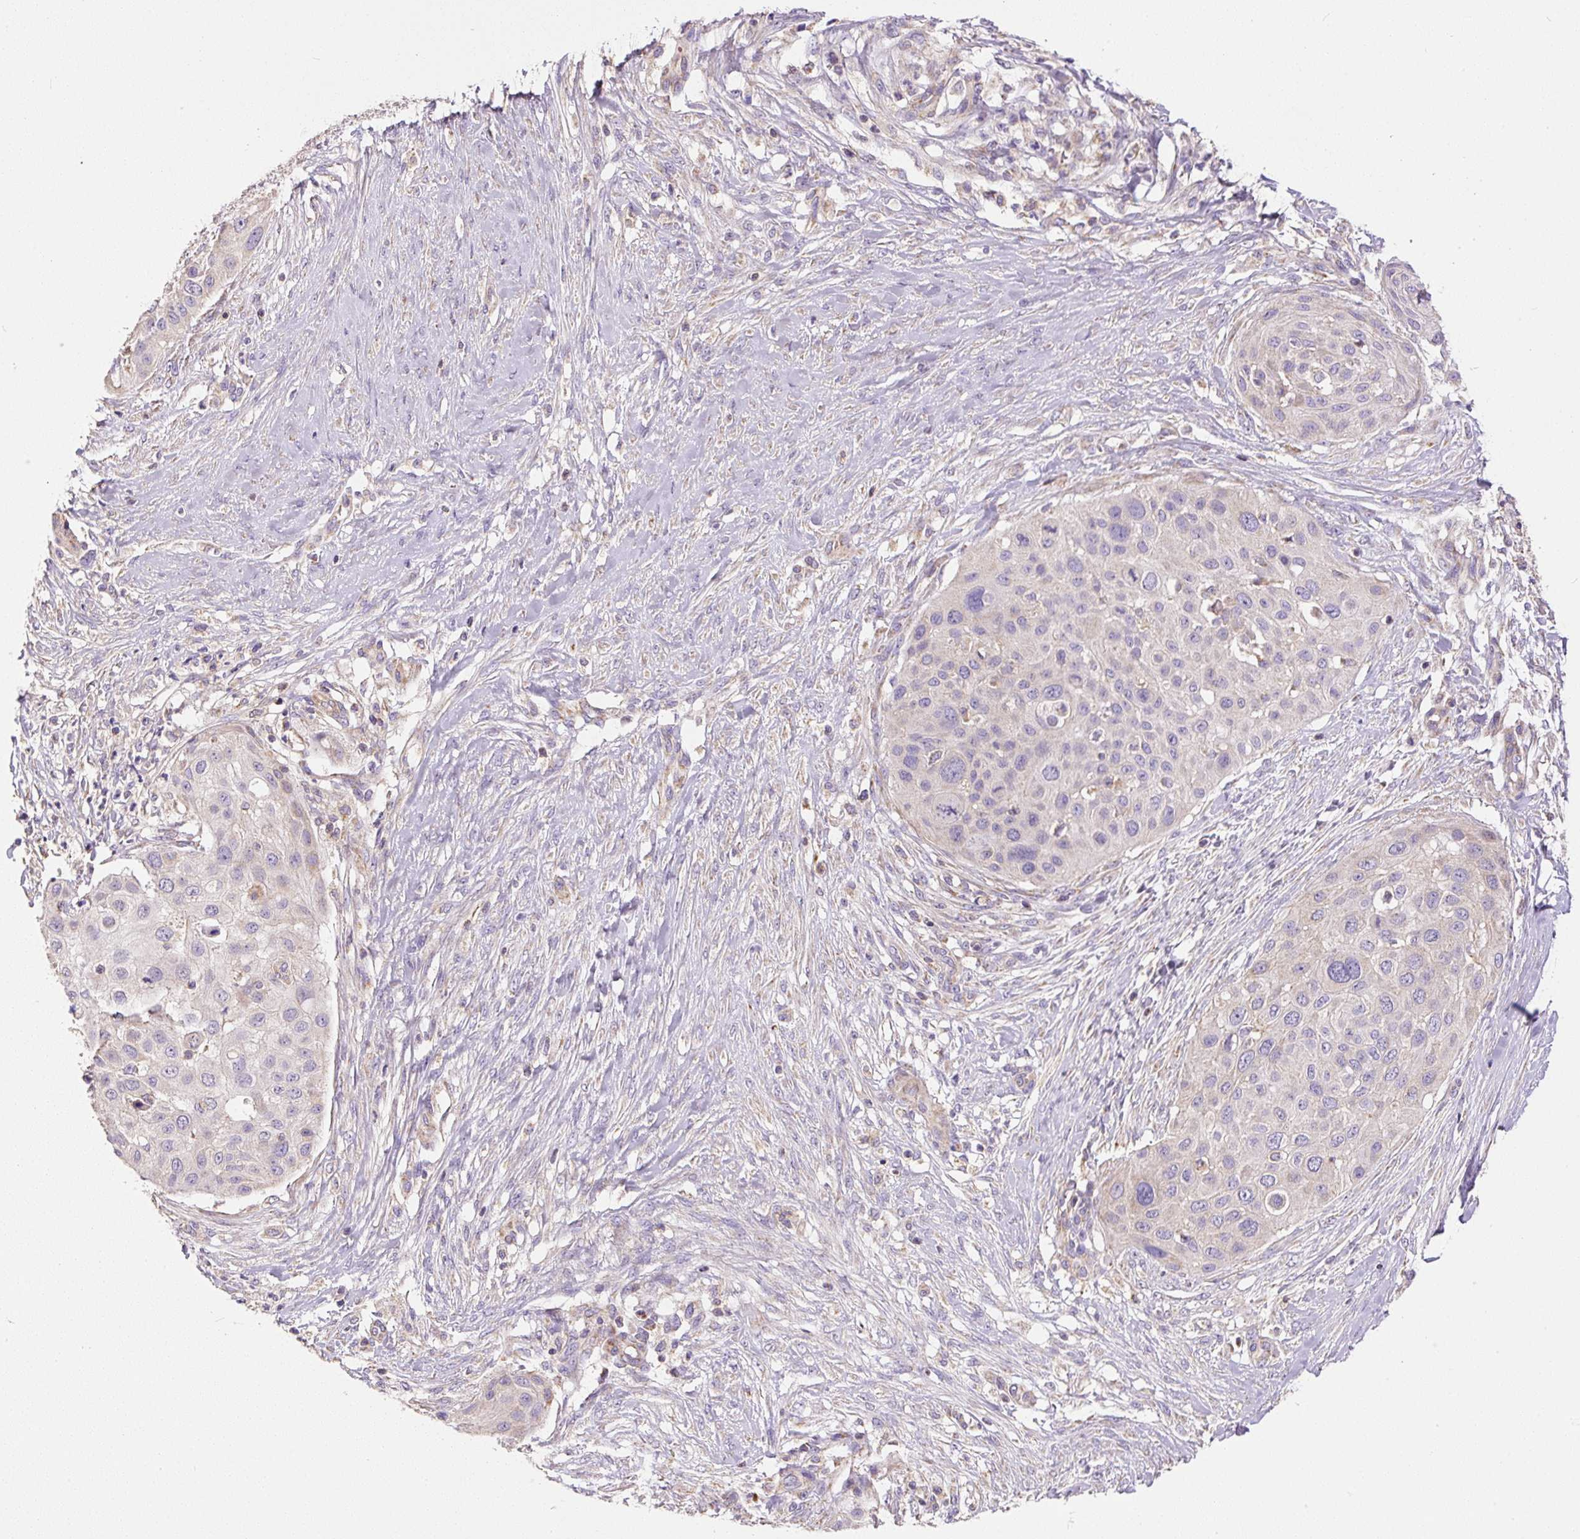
{"staining": {"intensity": "weak", "quantity": "<25%", "location": "cytoplasmic/membranous"}, "tissue": "skin cancer", "cell_type": "Tumor cells", "image_type": "cancer", "snomed": [{"axis": "morphology", "description": "Squamous cell carcinoma, NOS"}, {"axis": "topography", "description": "Skin"}], "caption": "This is a image of IHC staining of squamous cell carcinoma (skin), which shows no expression in tumor cells.", "gene": "NDUFAF2", "patient": {"sex": "female", "age": 87}}